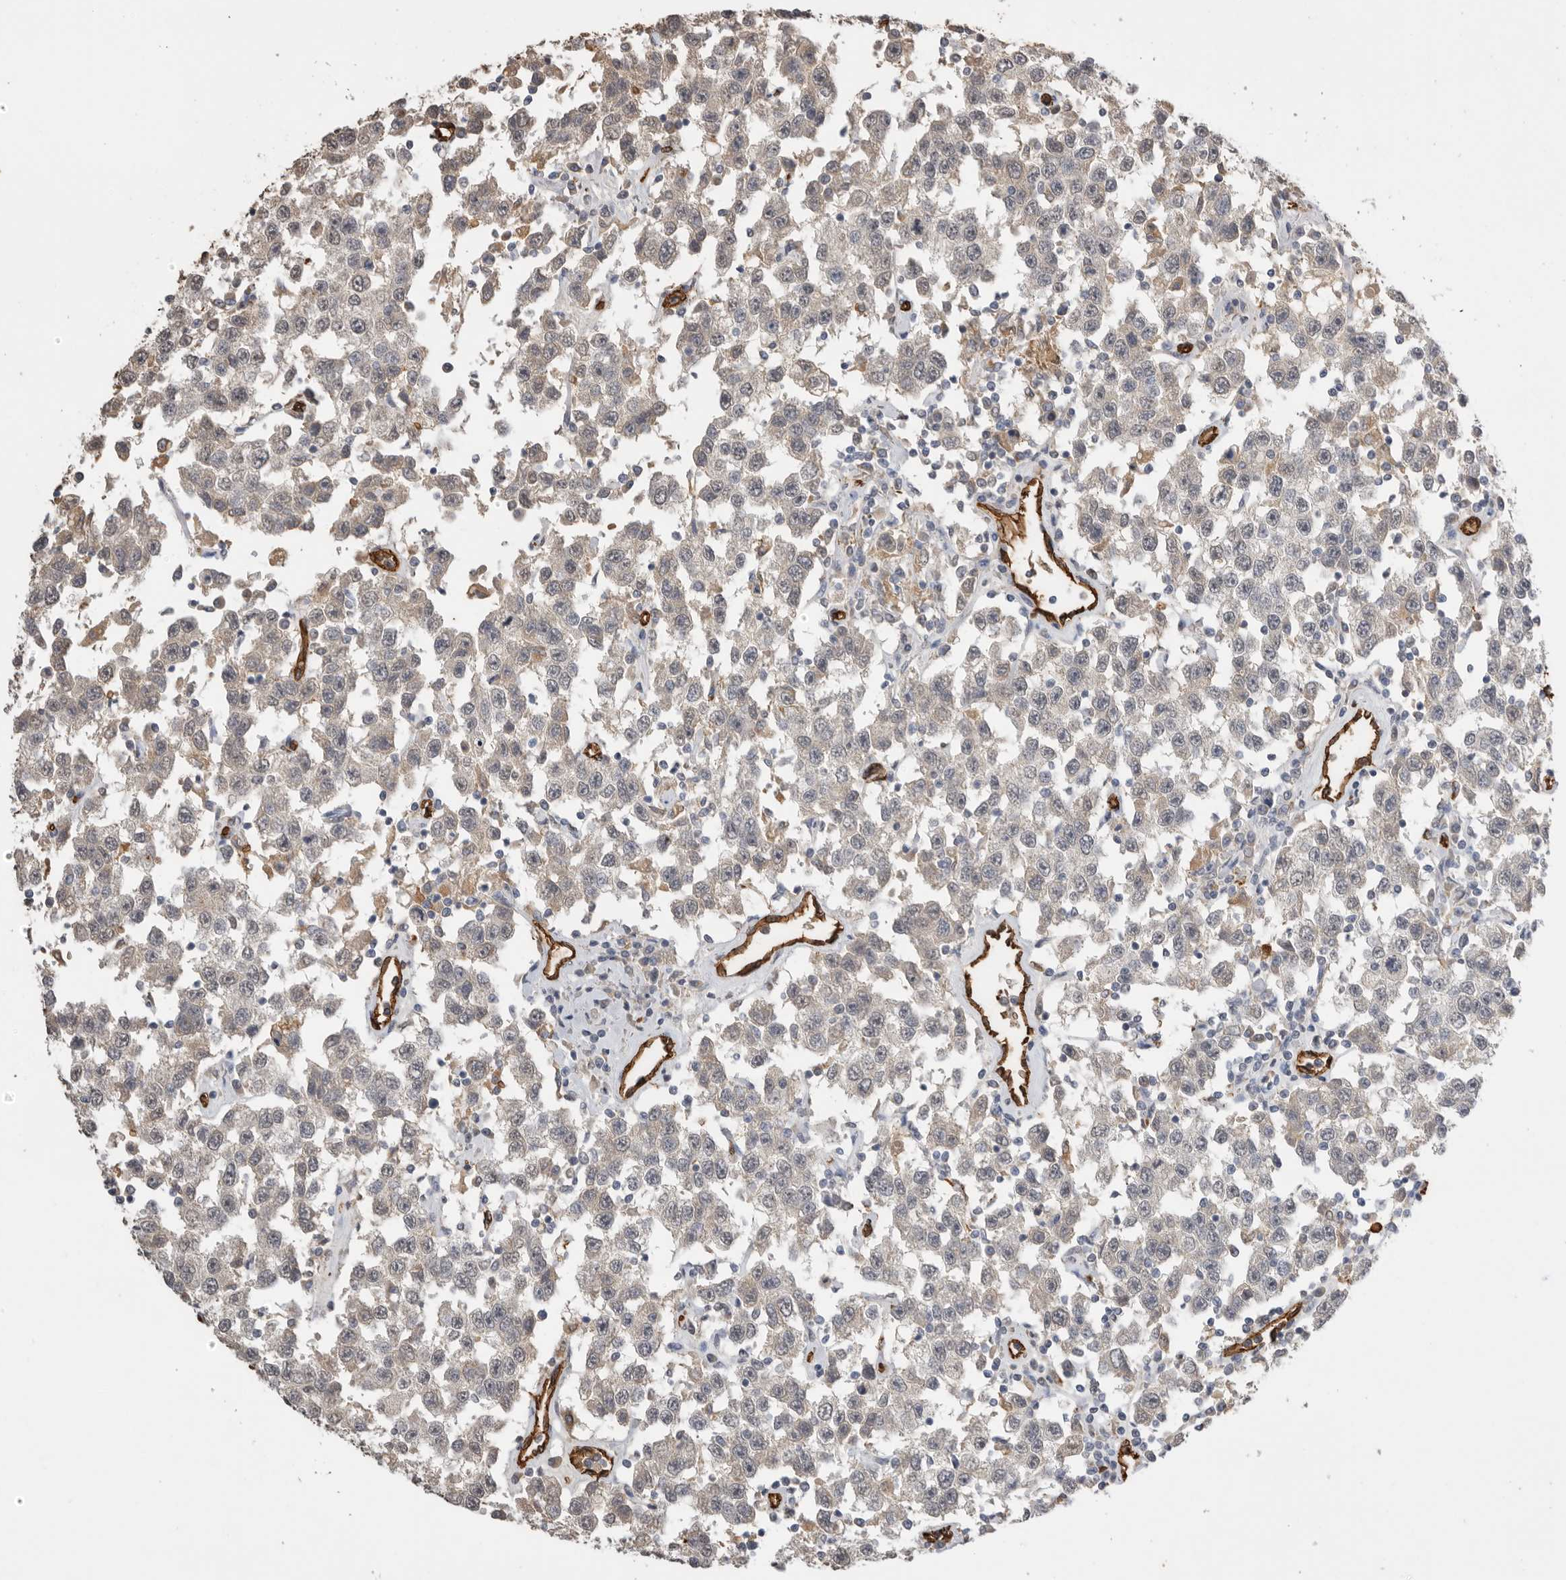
{"staining": {"intensity": "negative", "quantity": "none", "location": "none"}, "tissue": "testis cancer", "cell_type": "Tumor cells", "image_type": "cancer", "snomed": [{"axis": "morphology", "description": "Seminoma, NOS"}, {"axis": "topography", "description": "Testis"}], "caption": "DAB (3,3'-diaminobenzidine) immunohistochemical staining of human testis seminoma exhibits no significant staining in tumor cells.", "gene": "IL27", "patient": {"sex": "male", "age": 41}}